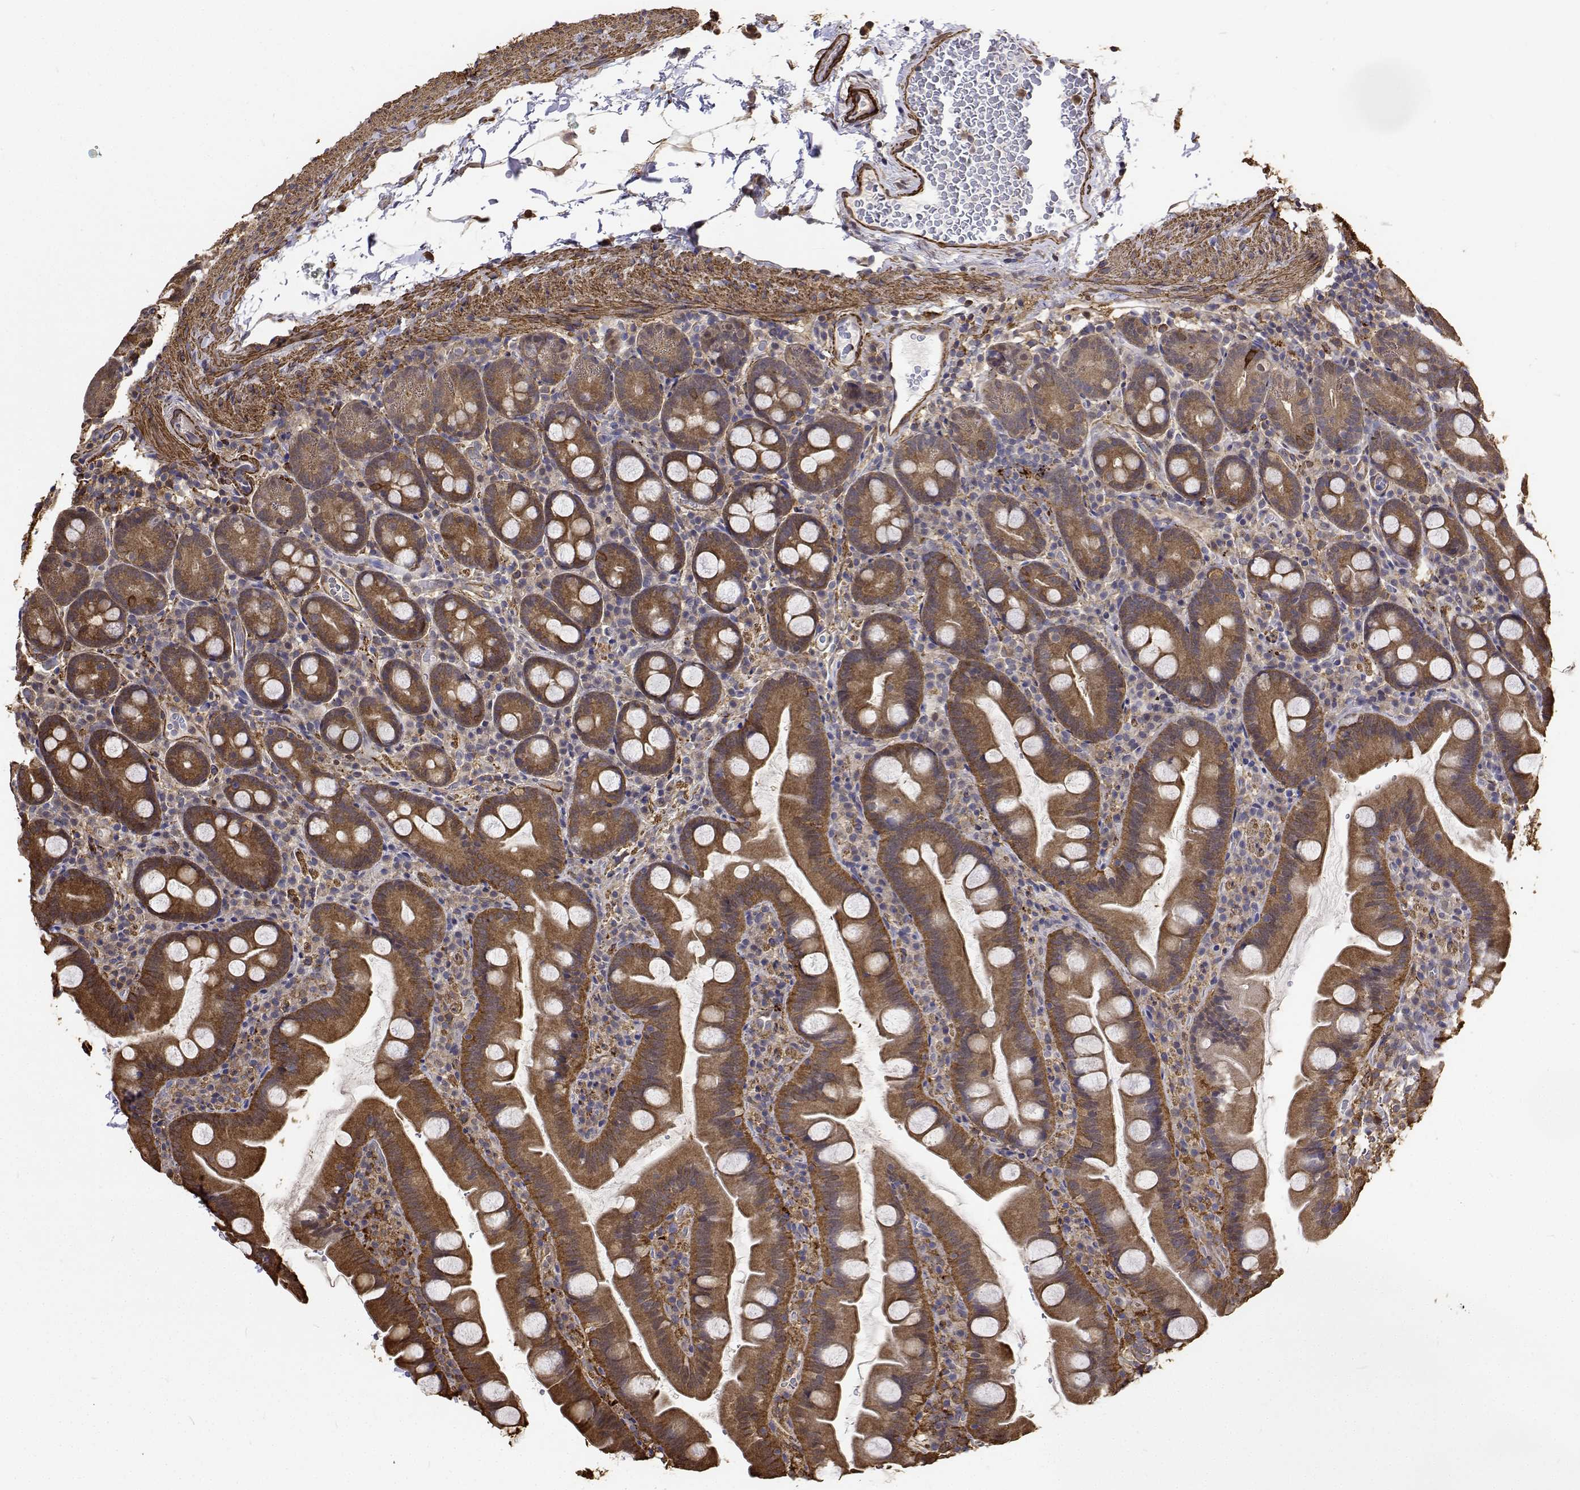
{"staining": {"intensity": "strong", "quantity": ">75%", "location": "cytoplasmic/membranous"}, "tissue": "small intestine", "cell_type": "Glandular cells", "image_type": "normal", "snomed": [{"axis": "morphology", "description": "Normal tissue, NOS"}, {"axis": "topography", "description": "Small intestine"}], "caption": "Small intestine stained with immunohistochemistry (IHC) shows strong cytoplasmic/membranous positivity in about >75% of glandular cells. (DAB IHC with brightfield microscopy, high magnification).", "gene": "PCID2", "patient": {"sex": "female", "age": 68}}